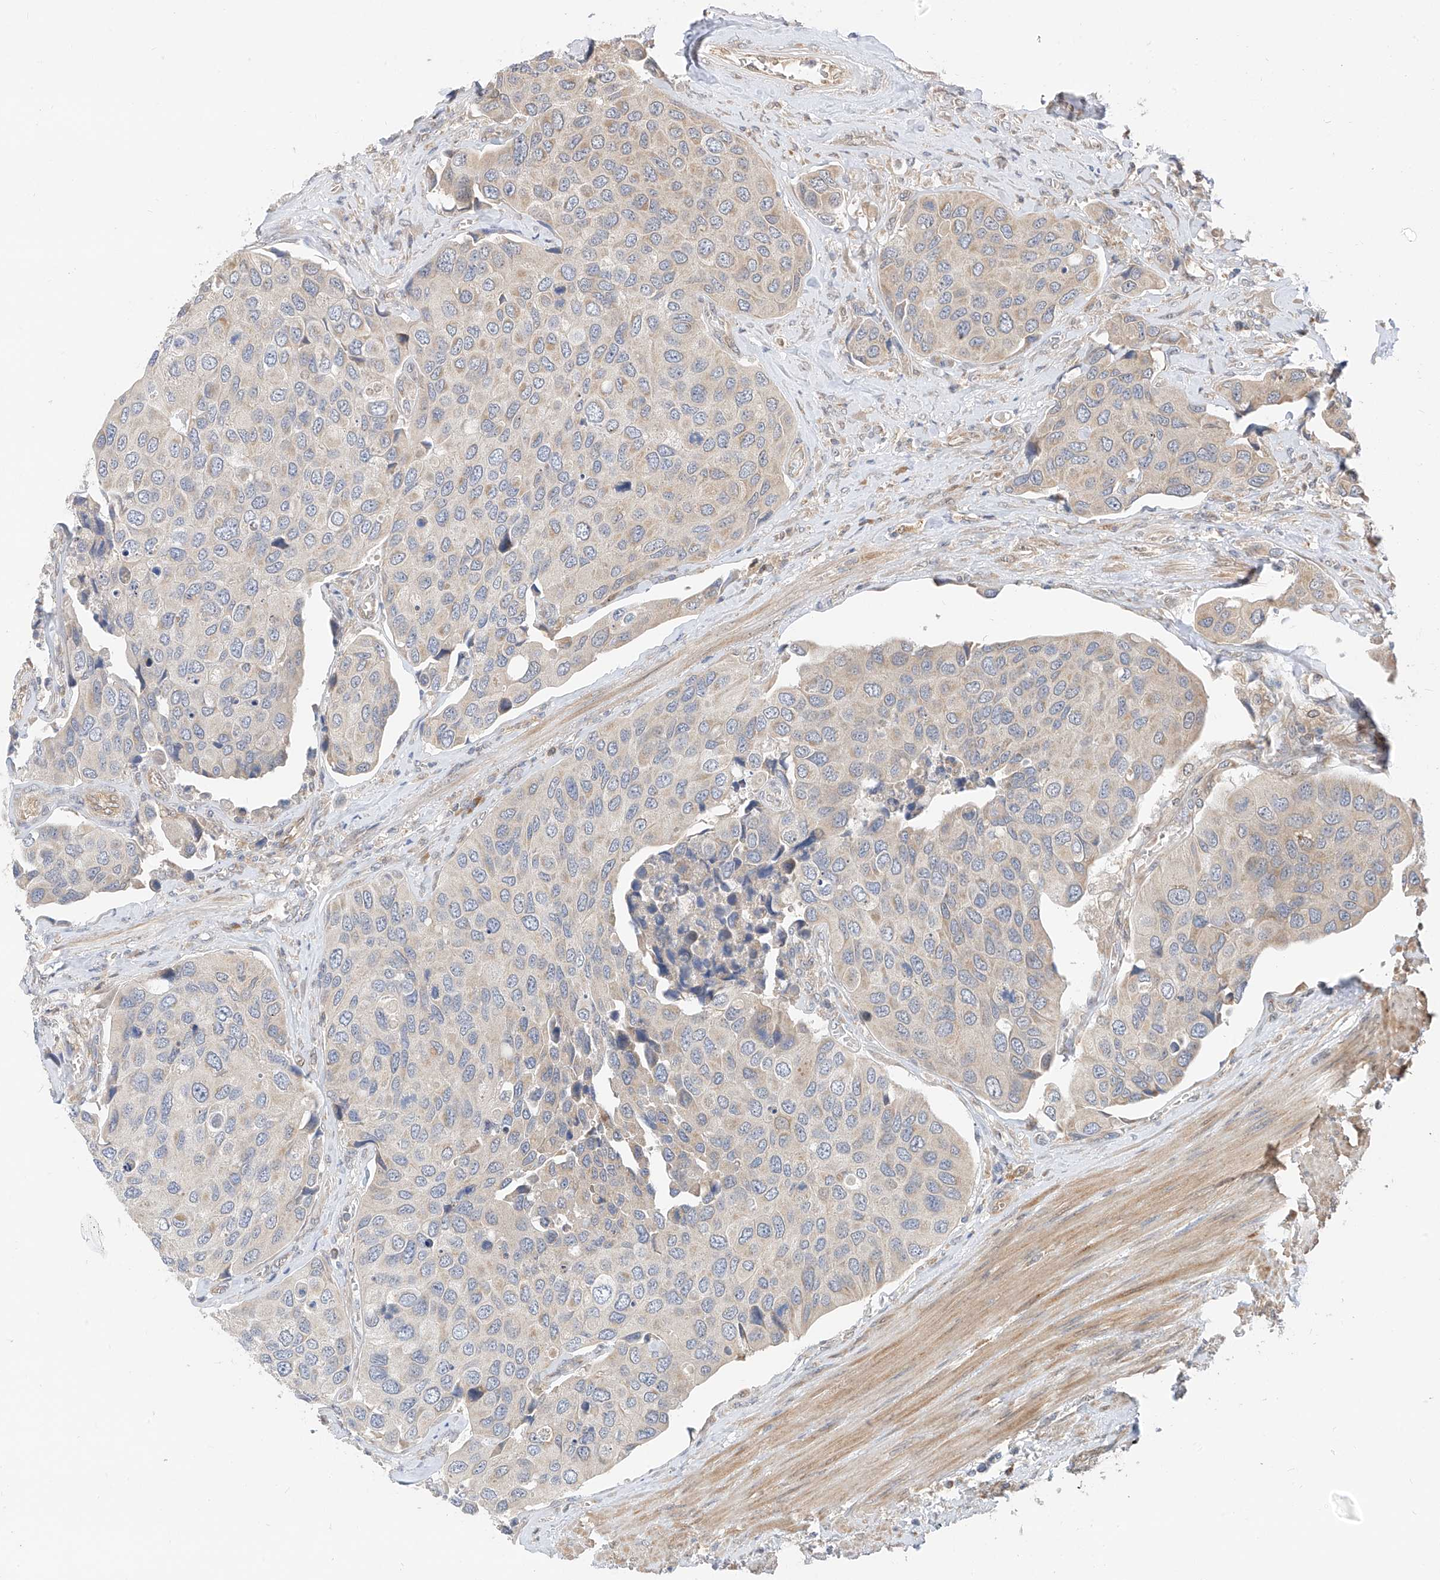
{"staining": {"intensity": "weak", "quantity": "<25%", "location": "cytoplasmic/membranous"}, "tissue": "urothelial cancer", "cell_type": "Tumor cells", "image_type": "cancer", "snomed": [{"axis": "morphology", "description": "Urothelial carcinoma, High grade"}, {"axis": "topography", "description": "Urinary bladder"}], "caption": "This is an IHC image of urothelial cancer. There is no expression in tumor cells.", "gene": "PPA2", "patient": {"sex": "male", "age": 74}}